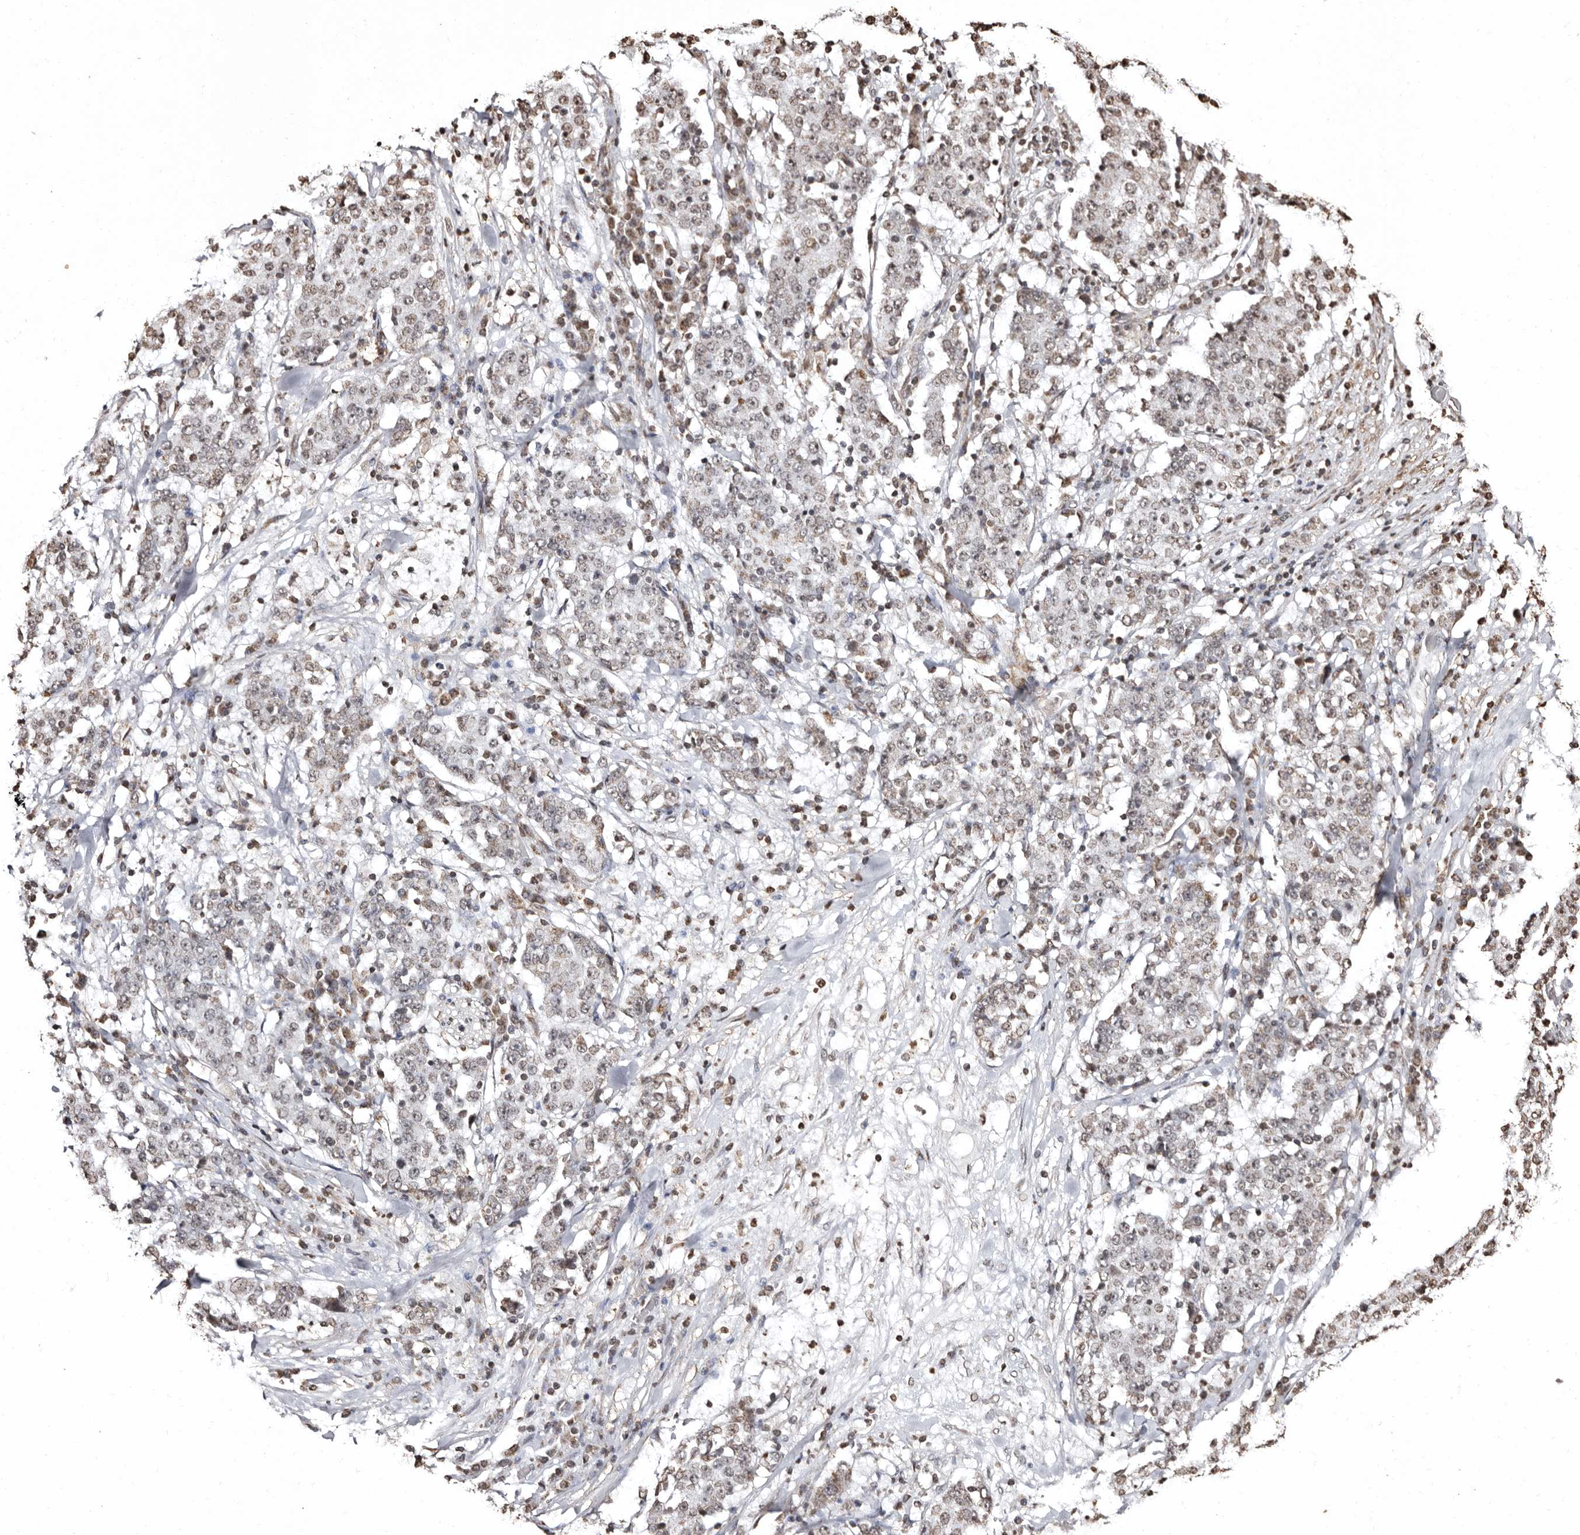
{"staining": {"intensity": "weak", "quantity": "25%-75%", "location": "nuclear"}, "tissue": "stomach cancer", "cell_type": "Tumor cells", "image_type": "cancer", "snomed": [{"axis": "morphology", "description": "Adenocarcinoma, NOS"}, {"axis": "topography", "description": "Stomach"}], "caption": "Immunohistochemistry (IHC) photomicrograph of human adenocarcinoma (stomach) stained for a protein (brown), which reveals low levels of weak nuclear positivity in about 25%-75% of tumor cells.", "gene": "CCDC190", "patient": {"sex": "male", "age": 59}}